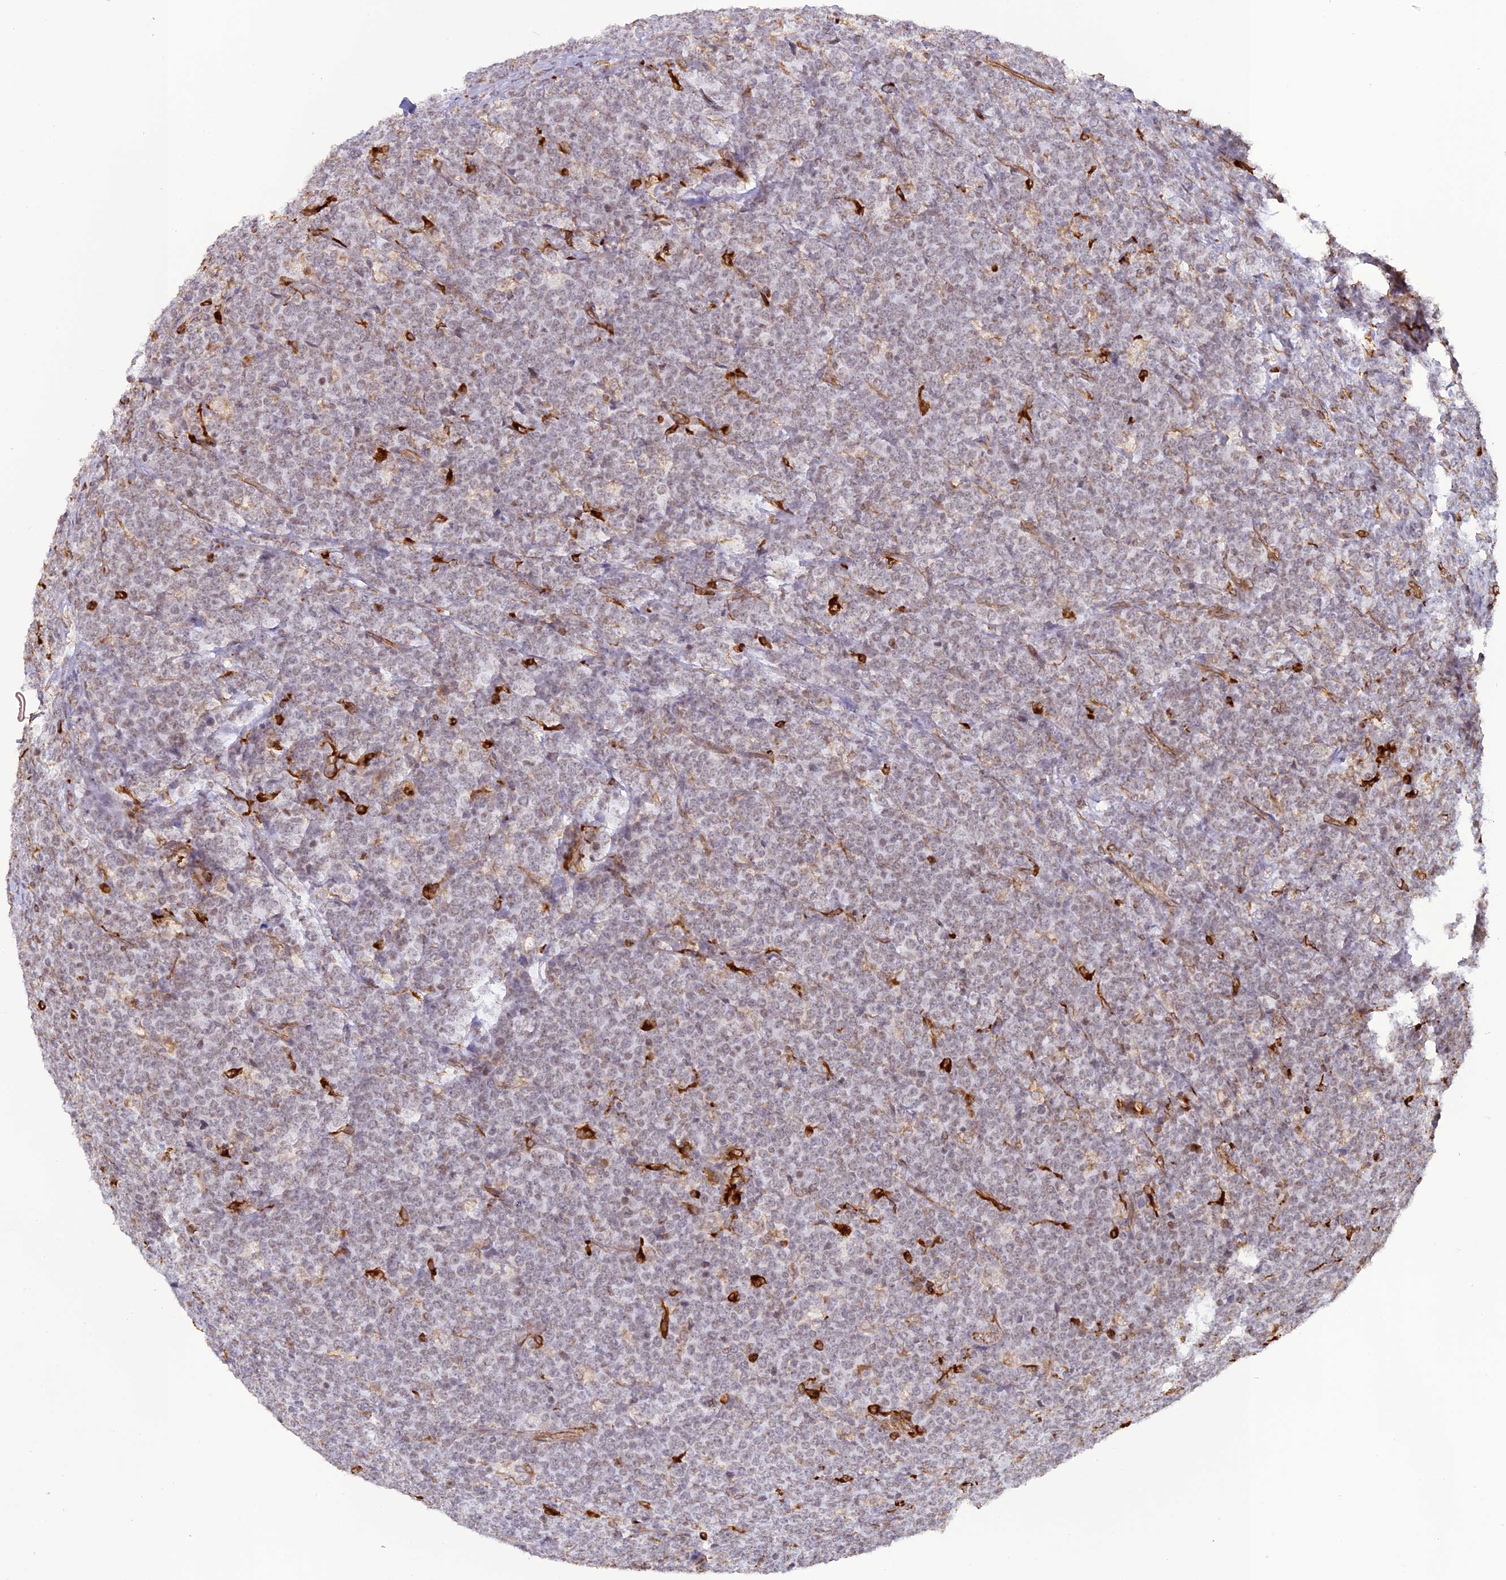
{"staining": {"intensity": "negative", "quantity": "none", "location": "none"}, "tissue": "lymphoma", "cell_type": "Tumor cells", "image_type": "cancer", "snomed": [{"axis": "morphology", "description": "Malignant lymphoma, non-Hodgkin's type, High grade"}, {"axis": "topography", "description": "Small intestine"}], "caption": "Malignant lymphoma, non-Hodgkin's type (high-grade) was stained to show a protein in brown. There is no significant staining in tumor cells.", "gene": "APOBR", "patient": {"sex": "male", "age": 8}}